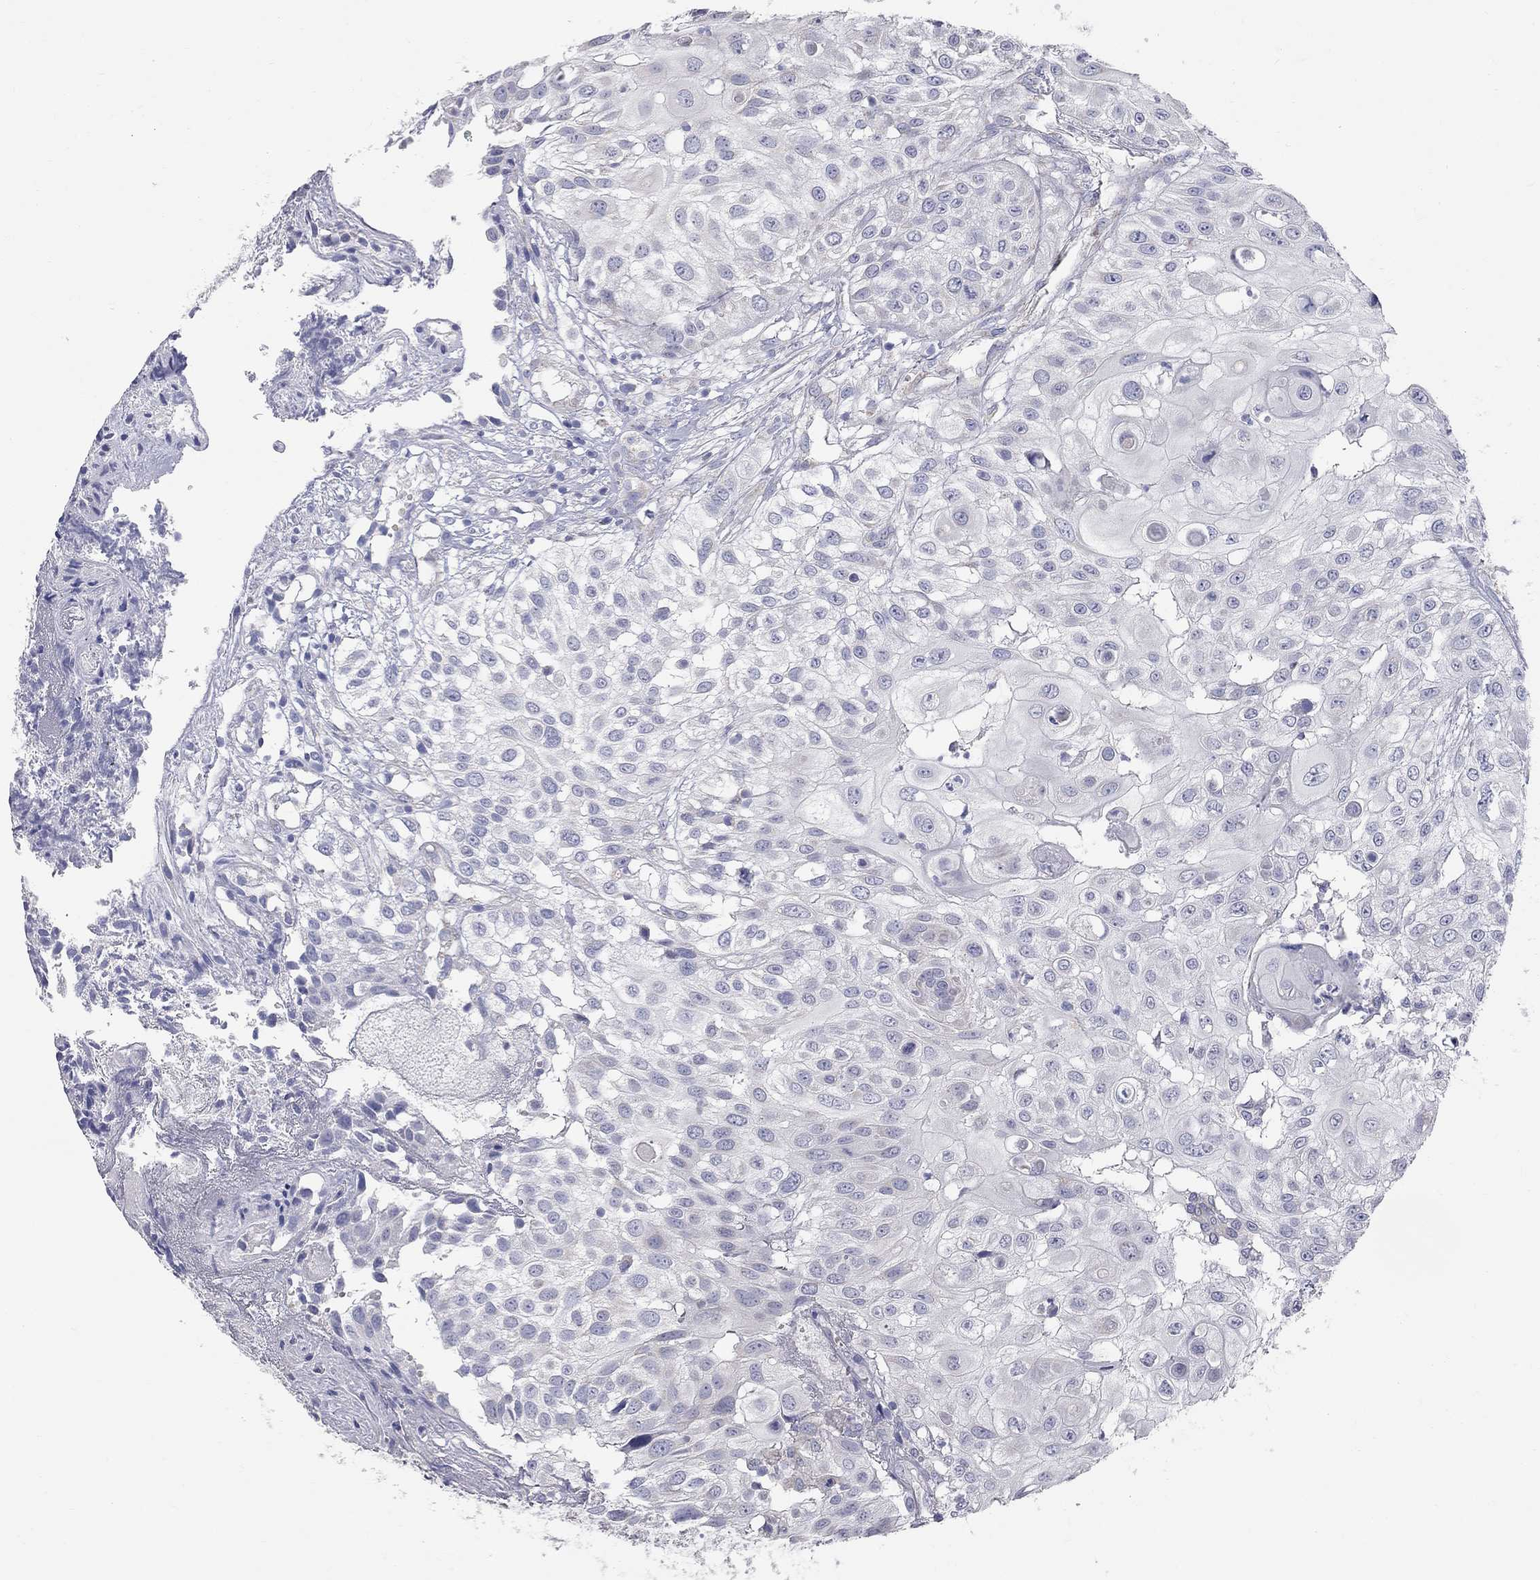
{"staining": {"intensity": "negative", "quantity": "none", "location": "none"}, "tissue": "urothelial cancer", "cell_type": "Tumor cells", "image_type": "cancer", "snomed": [{"axis": "morphology", "description": "Urothelial carcinoma, High grade"}, {"axis": "topography", "description": "Urinary bladder"}], "caption": "Tumor cells show no significant staining in urothelial cancer.", "gene": "CFAP161", "patient": {"sex": "female", "age": 79}}